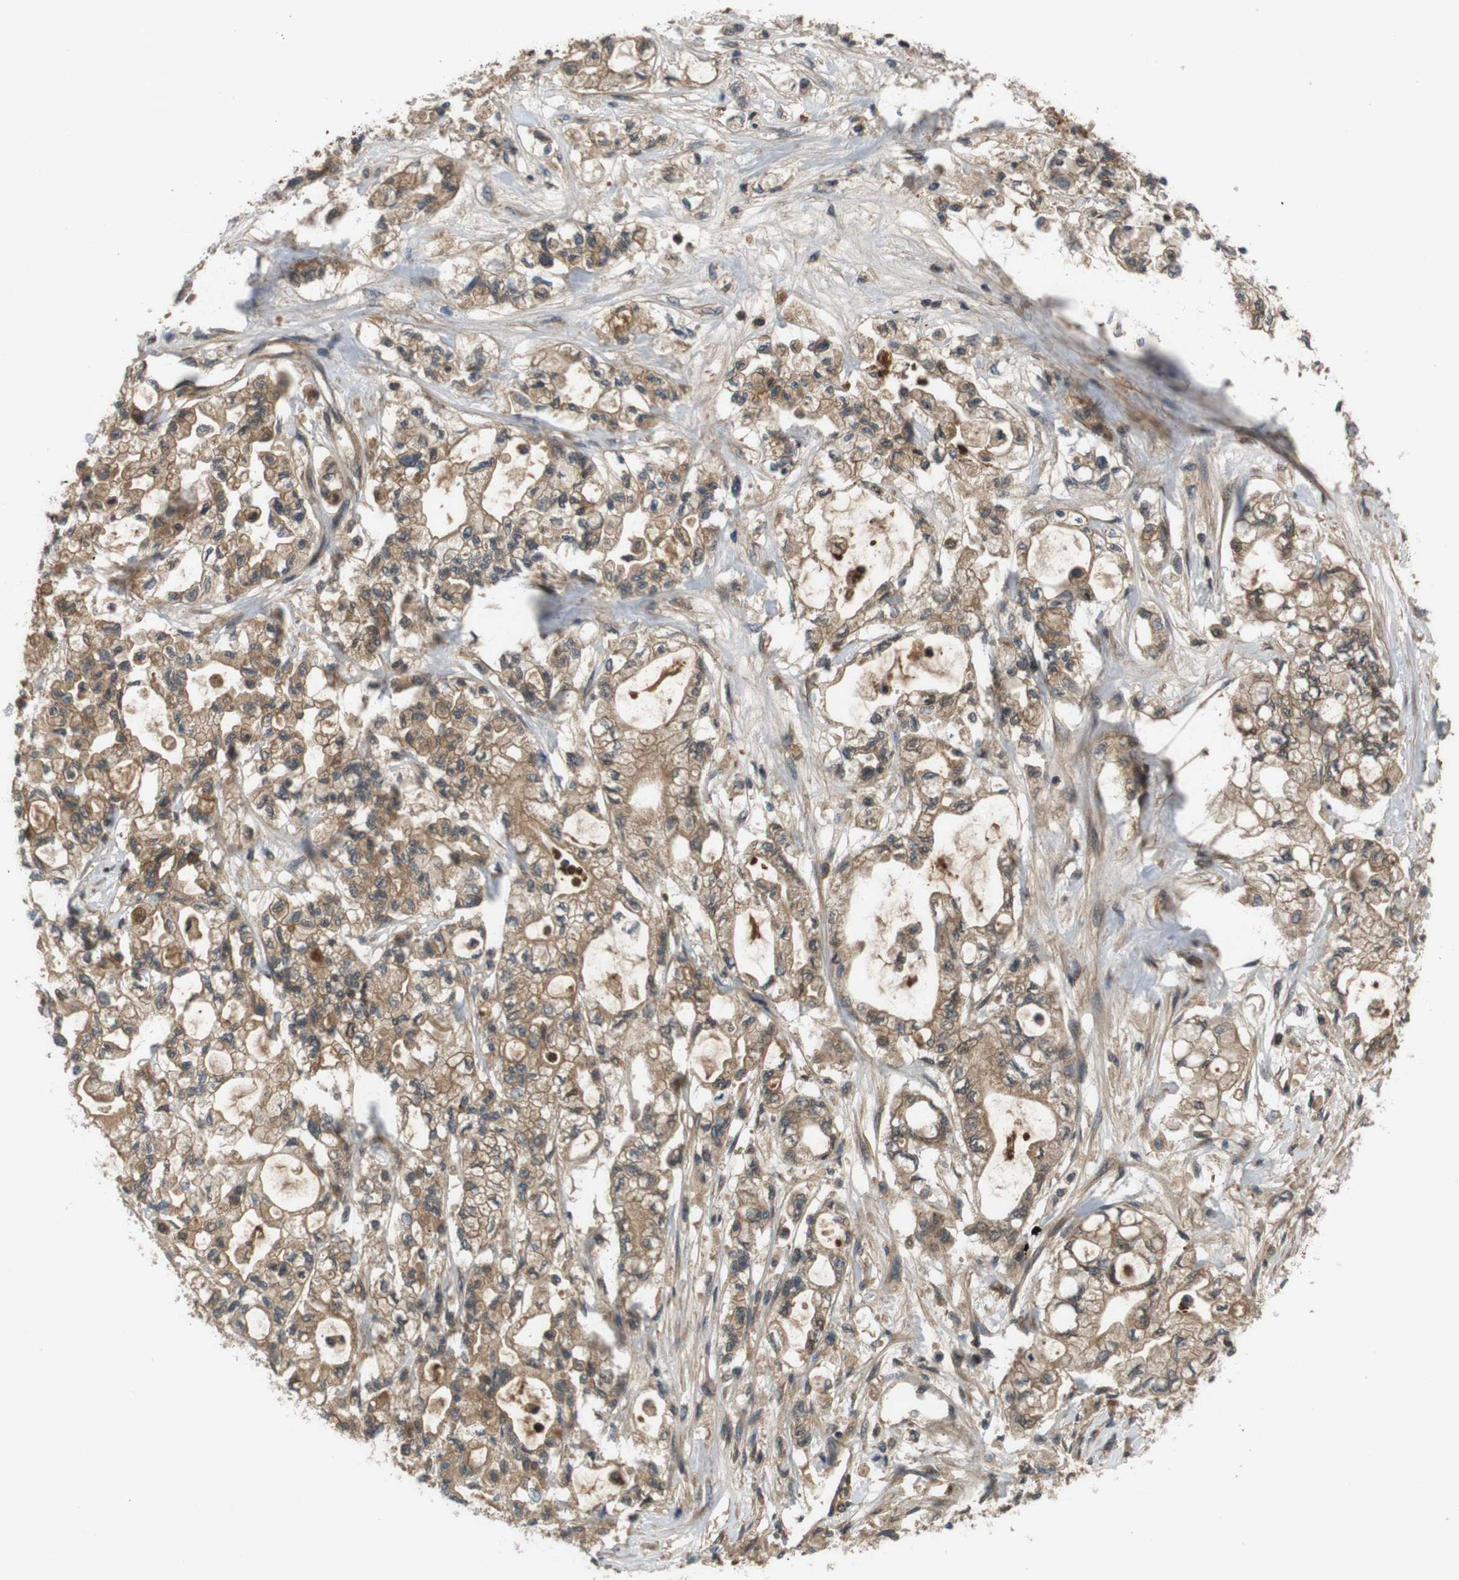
{"staining": {"intensity": "moderate", "quantity": ">75%", "location": "cytoplasmic/membranous"}, "tissue": "pancreatic cancer", "cell_type": "Tumor cells", "image_type": "cancer", "snomed": [{"axis": "morphology", "description": "Adenocarcinoma, NOS"}, {"axis": "topography", "description": "Pancreas"}], "caption": "Tumor cells exhibit medium levels of moderate cytoplasmic/membranous staining in about >75% of cells in pancreatic adenocarcinoma.", "gene": "NFKBIE", "patient": {"sex": "male", "age": 79}}